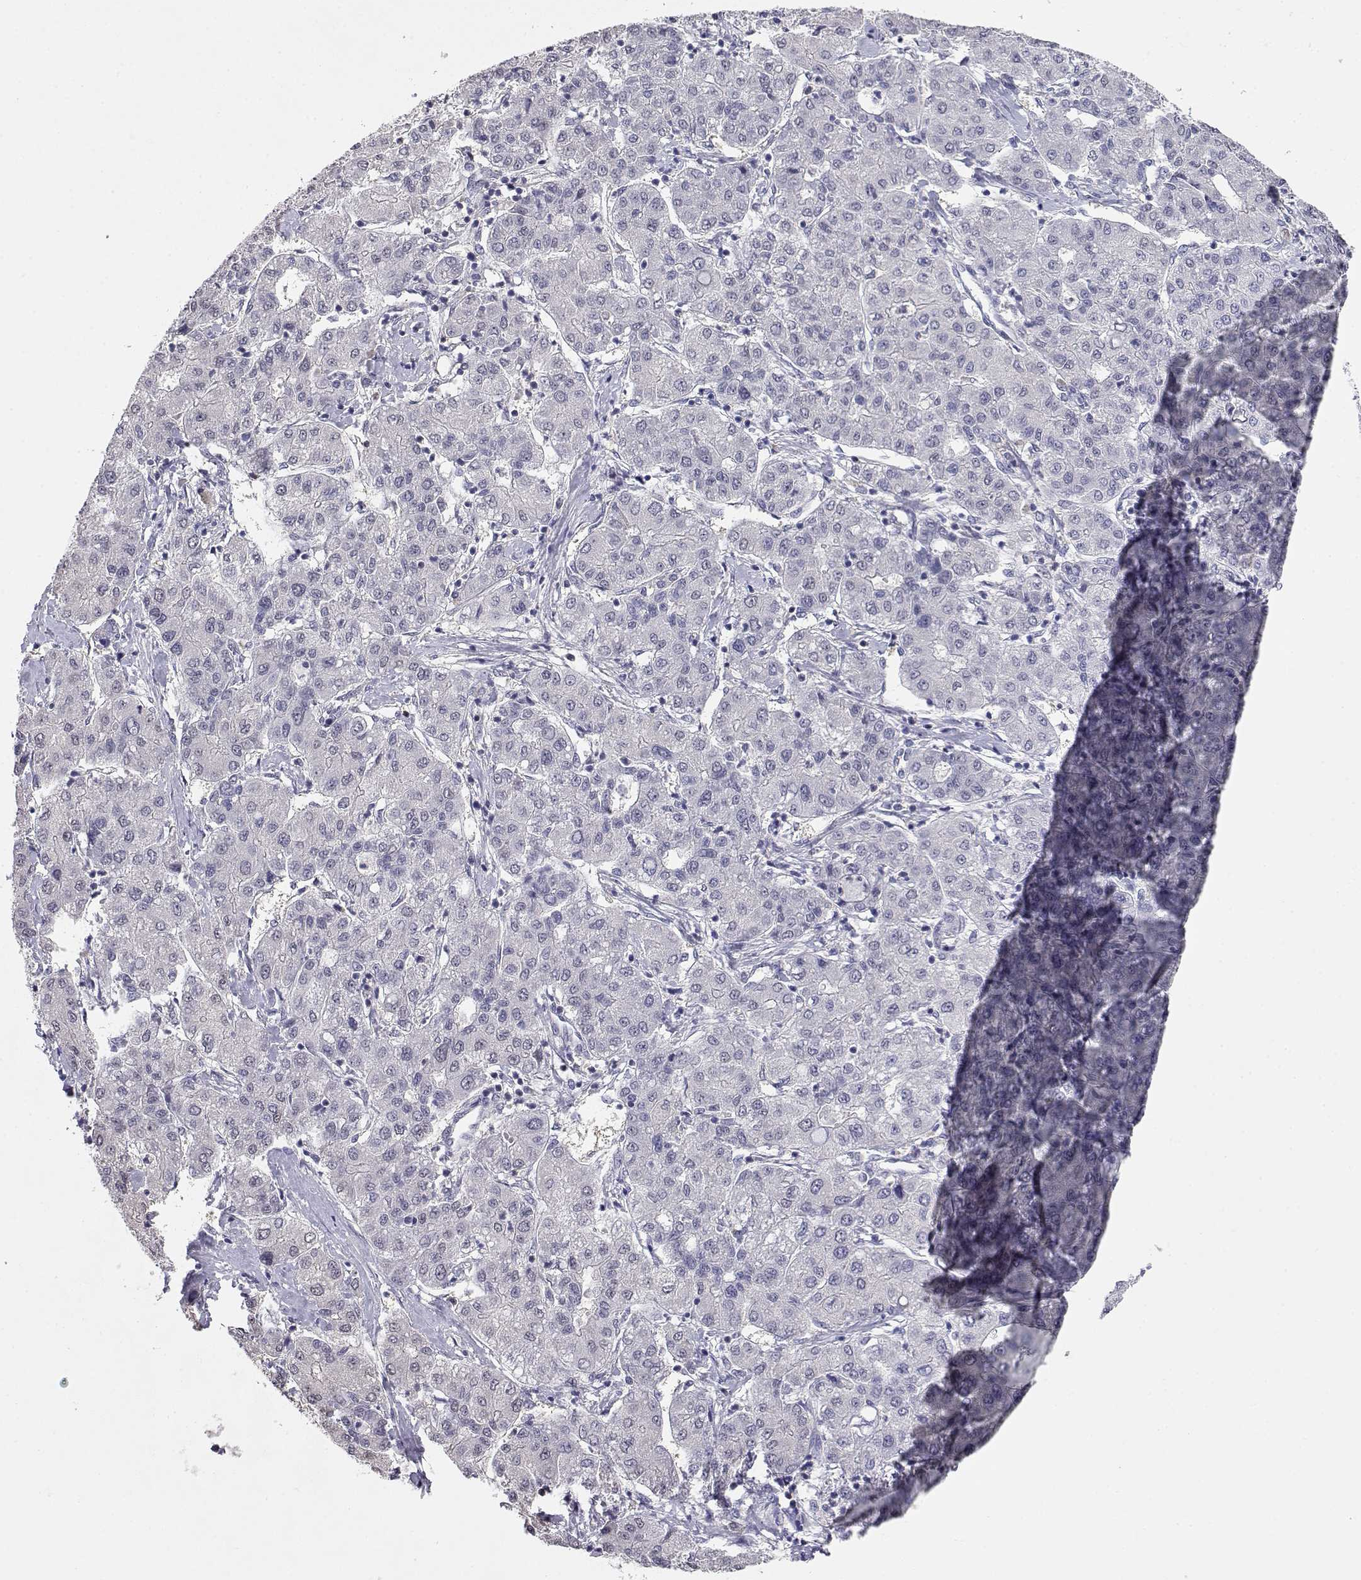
{"staining": {"intensity": "negative", "quantity": "none", "location": "none"}, "tissue": "liver cancer", "cell_type": "Tumor cells", "image_type": "cancer", "snomed": [{"axis": "morphology", "description": "Carcinoma, Hepatocellular, NOS"}, {"axis": "topography", "description": "Liver"}], "caption": "Immunohistochemistry (IHC) of hepatocellular carcinoma (liver) displays no positivity in tumor cells. Brightfield microscopy of IHC stained with DAB (3,3'-diaminobenzidine) (brown) and hematoxylin (blue), captured at high magnification.", "gene": "ADA", "patient": {"sex": "male", "age": 65}}